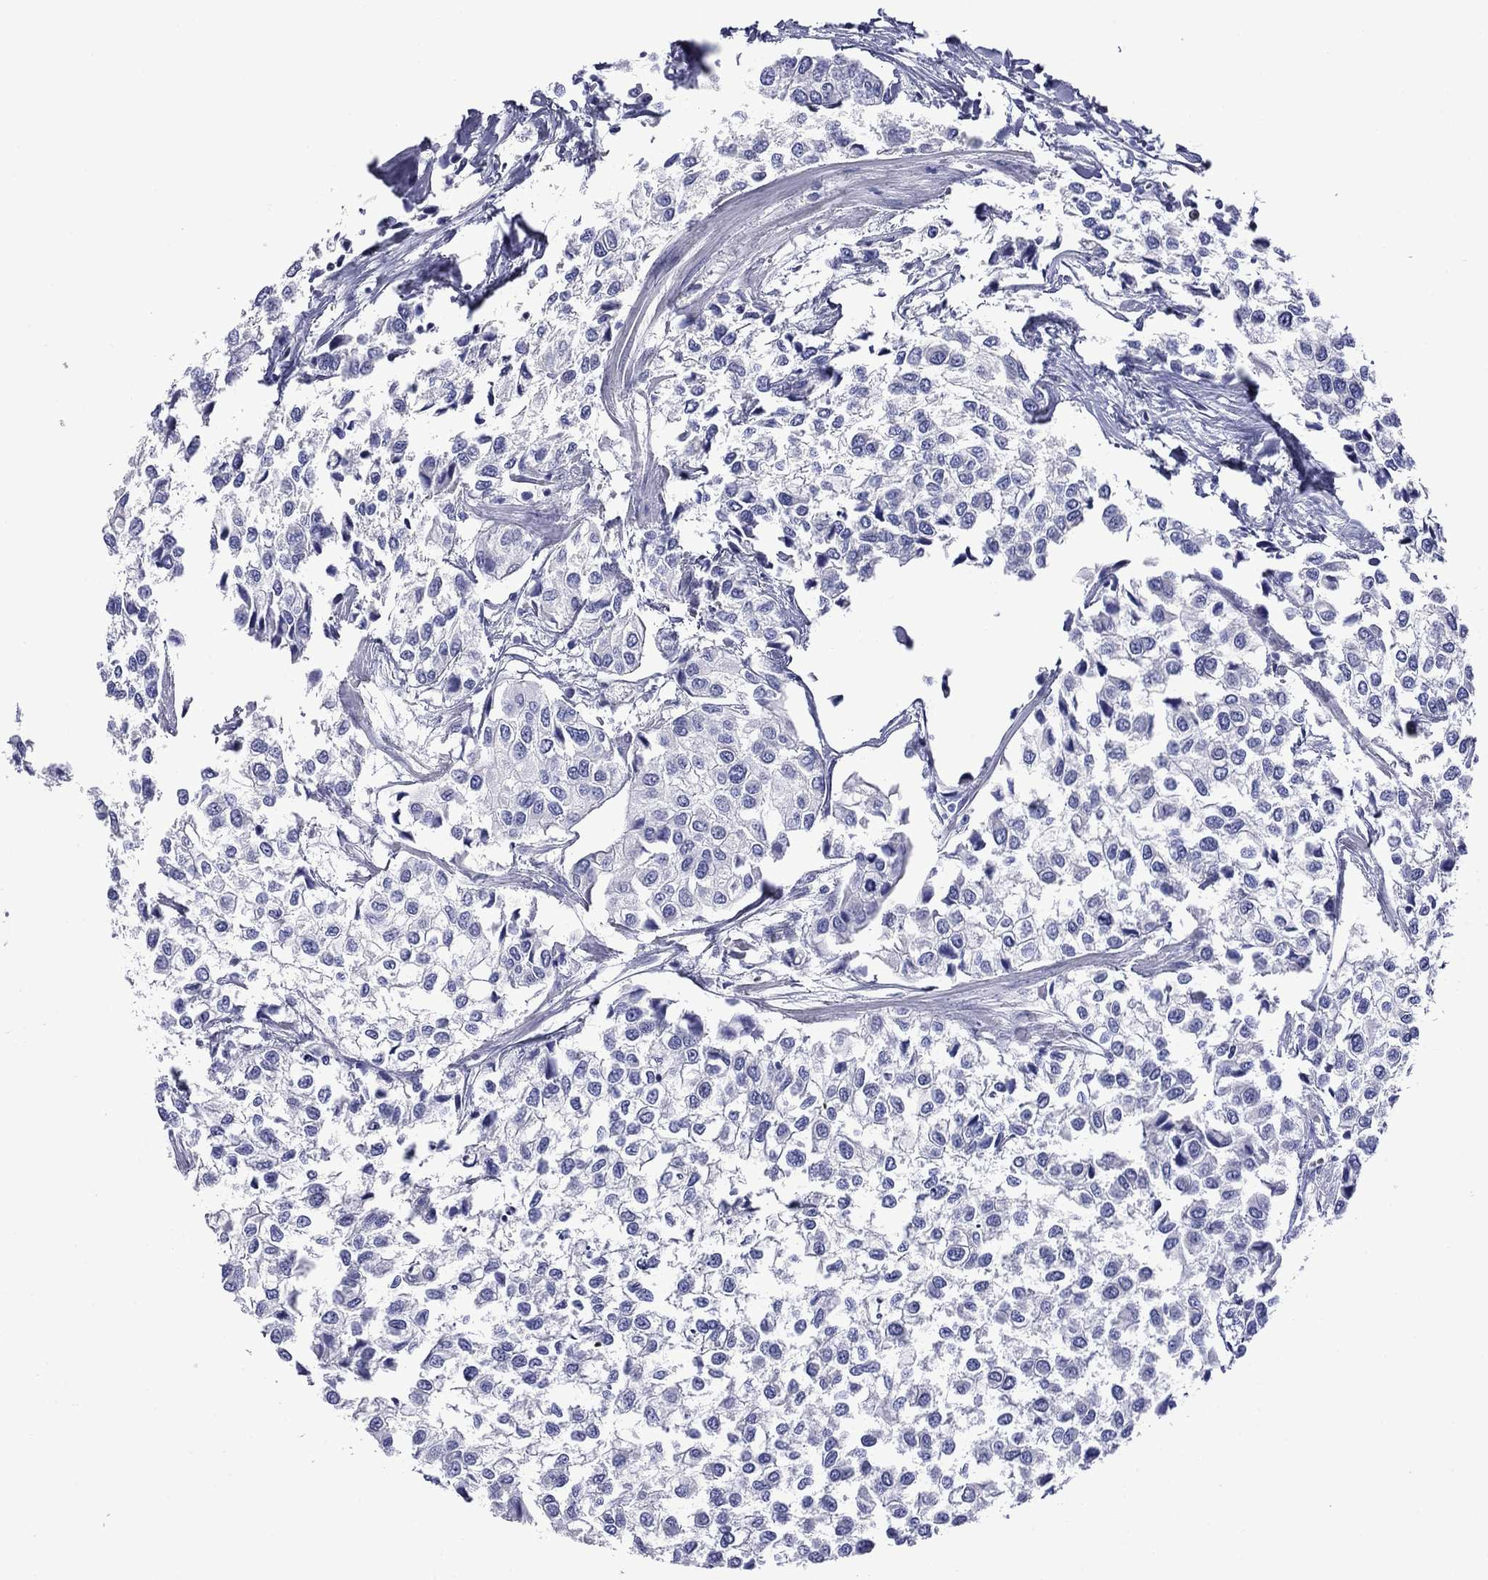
{"staining": {"intensity": "negative", "quantity": "none", "location": "none"}, "tissue": "urothelial cancer", "cell_type": "Tumor cells", "image_type": "cancer", "snomed": [{"axis": "morphology", "description": "Urothelial carcinoma, High grade"}, {"axis": "topography", "description": "Urinary bladder"}], "caption": "IHC of high-grade urothelial carcinoma reveals no expression in tumor cells.", "gene": "APOA2", "patient": {"sex": "male", "age": 73}}